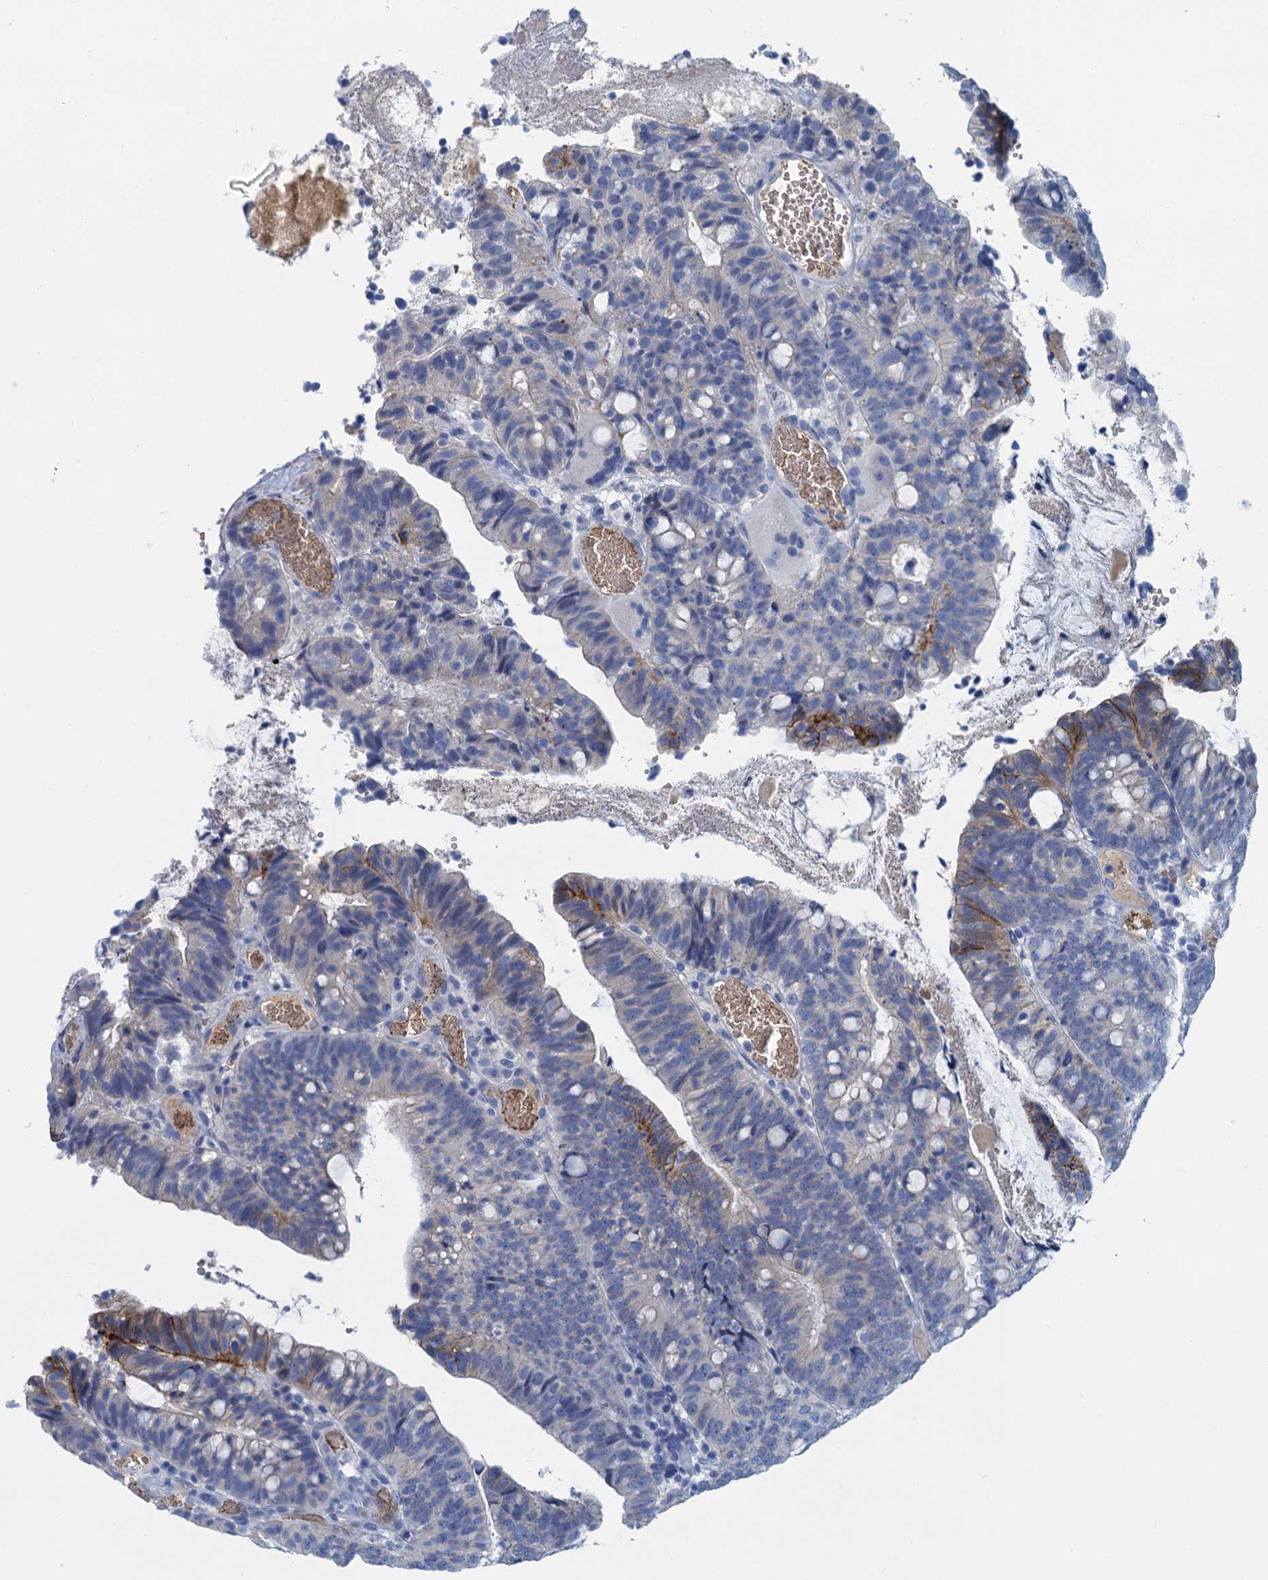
{"staining": {"intensity": "moderate", "quantity": "<25%", "location": "cytoplasmic/membranous"}, "tissue": "colorectal cancer", "cell_type": "Tumor cells", "image_type": "cancer", "snomed": [{"axis": "morphology", "description": "Adenocarcinoma, NOS"}, {"axis": "topography", "description": "Colon"}], "caption": "Human colorectal adenocarcinoma stained with a brown dye exhibits moderate cytoplasmic/membranous positive staining in about <25% of tumor cells.", "gene": "MYADML2", "patient": {"sex": "female", "age": 66}}